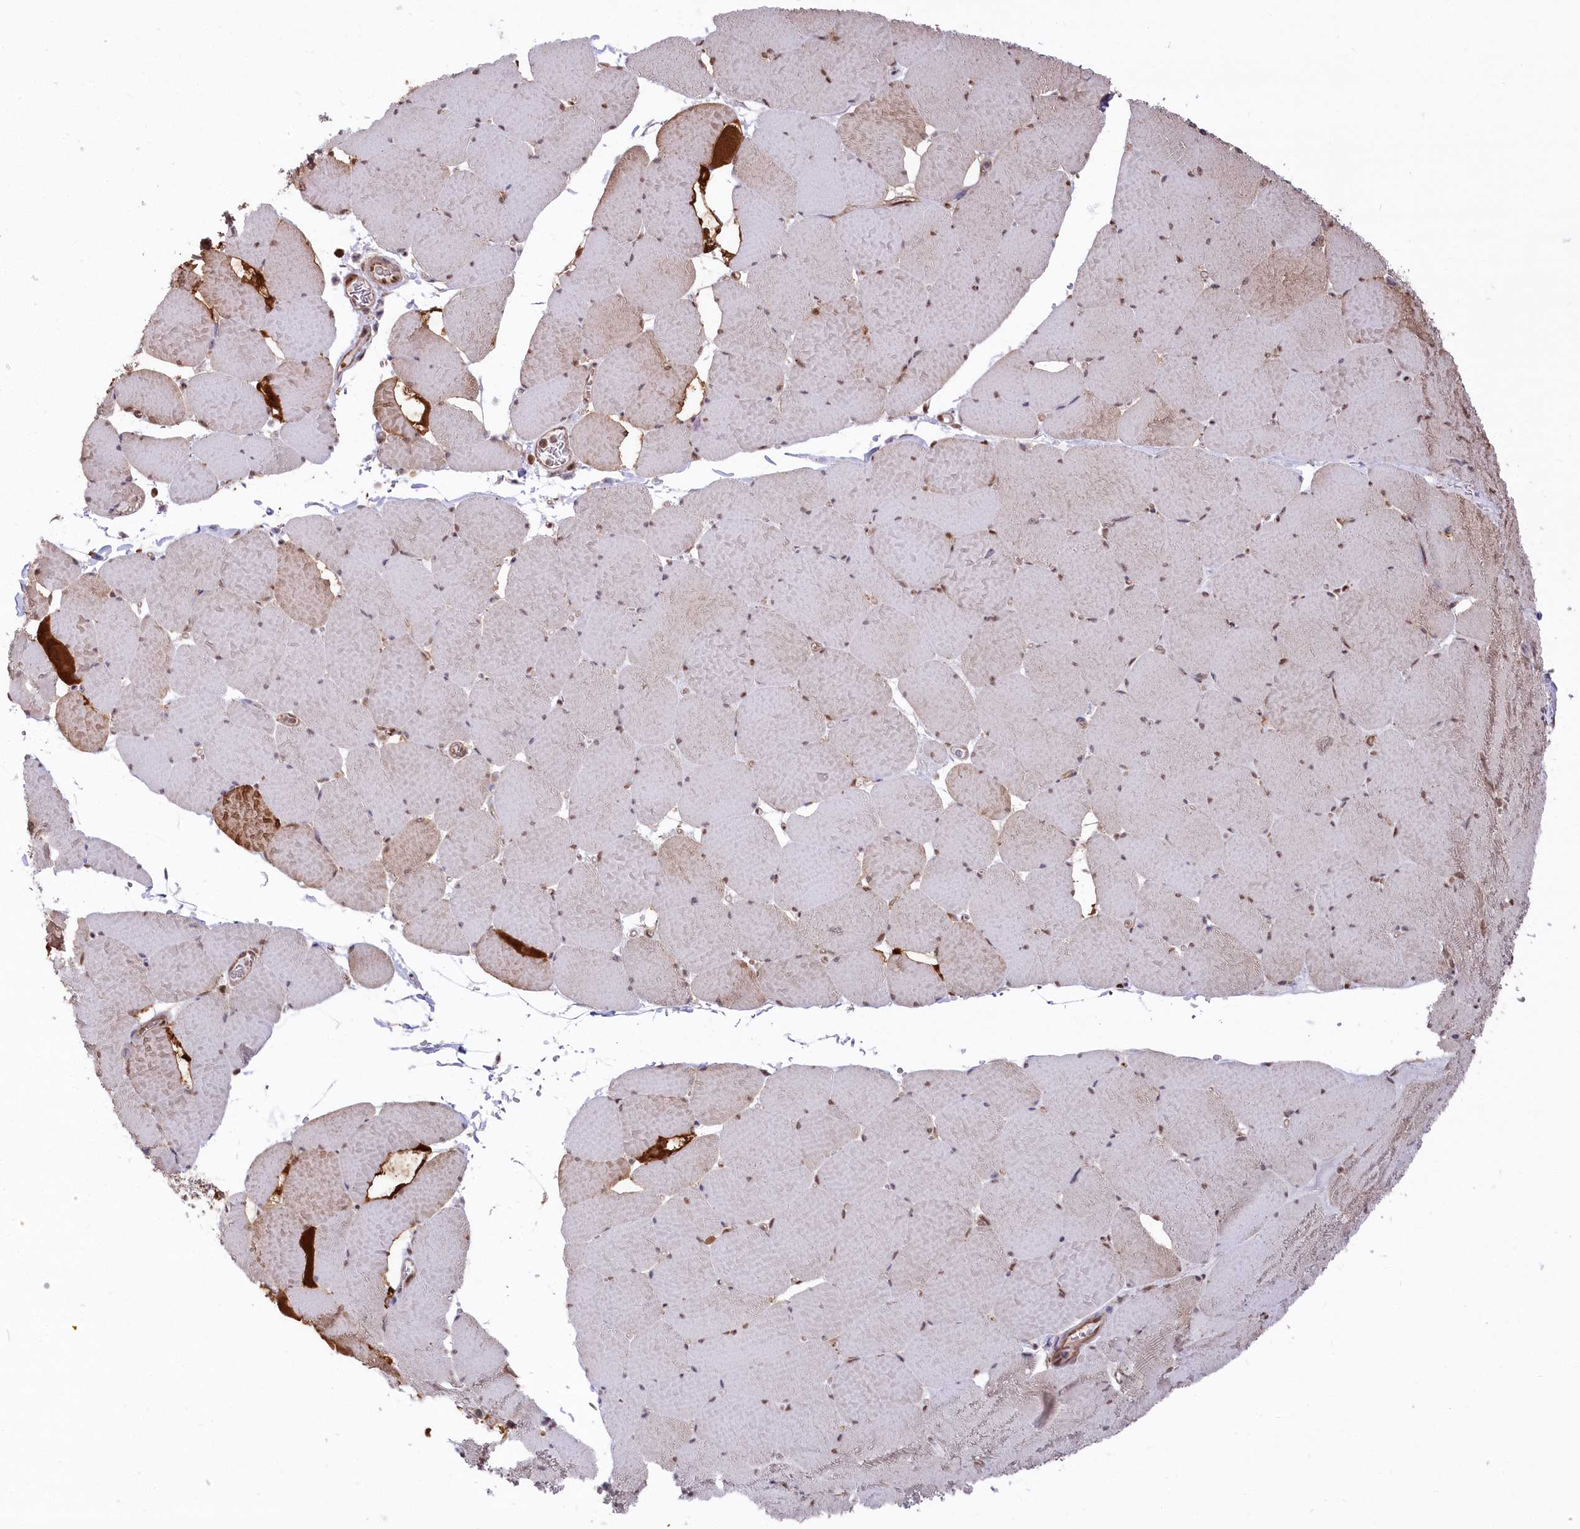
{"staining": {"intensity": "moderate", "quantity": "25%-75%", "location": "cytoplasmic/membranous,nuclear"}, "tissue": "skeletal muscle", "cell_type": "Myocytes", "image_type": "normal", "snomed": [{"axis": "morphology", "description": "Normal tissue, NOS"}, {"axis": "topography", "description": "Skeletal muscle"}, {"axis": "topography", "description": "Head-Neck"}], "caption": "Protein expression analysis of unremarkable skeletal muscle shows moderate cytoplasmic/membranous,nuclear expression in about 25%-75% of myocytes. Immunohistochemistry stains the protein in brown and the nuclei are stained blue.", "gene": "PSMA1", "patient": {"sex": "male", "age": 66}}